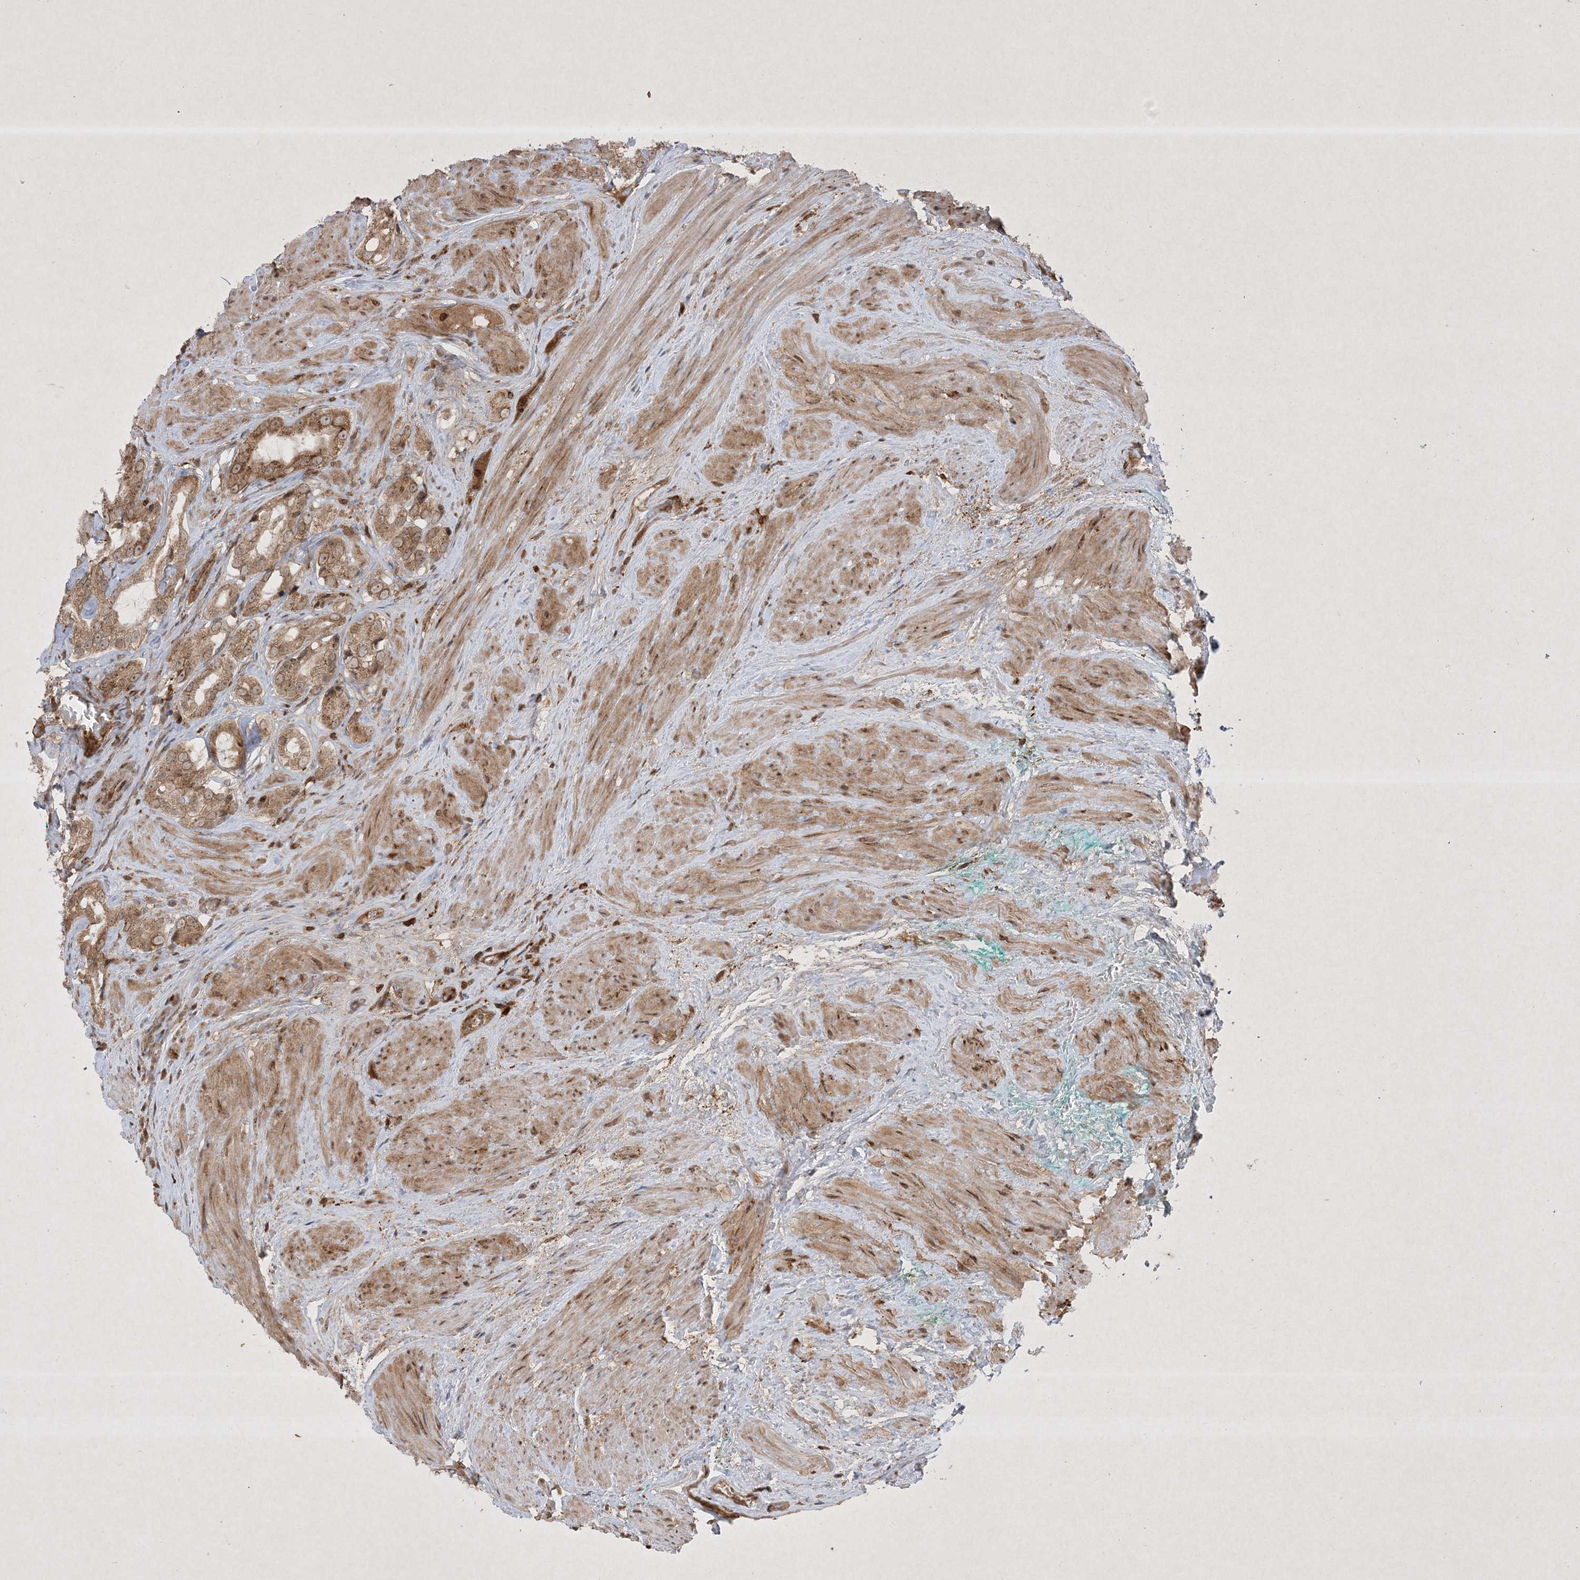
{"staining": {"intensity": "weak", "quantity": ">75%", "location": "cytoplasmic/membranous,nuclear"}, "tissue": "prostate cancer", "cell_type": "Tumor cells", "image_type": "cancer", "snomed": [{"axis": "morphology", "description": "Adenocarcinoma, Low grade"}, {"axis": "topography", "description": "Prostate"}], "caption": "Immunohistochemical staining of prostate low-grade adenocarcinoma shows low levels of weak cytoplasmic/membranous and nuclear protein expression in about >75% of tumor cells.", "gene": "PTK6", "patient": {"sex": "male", "age": 54}}